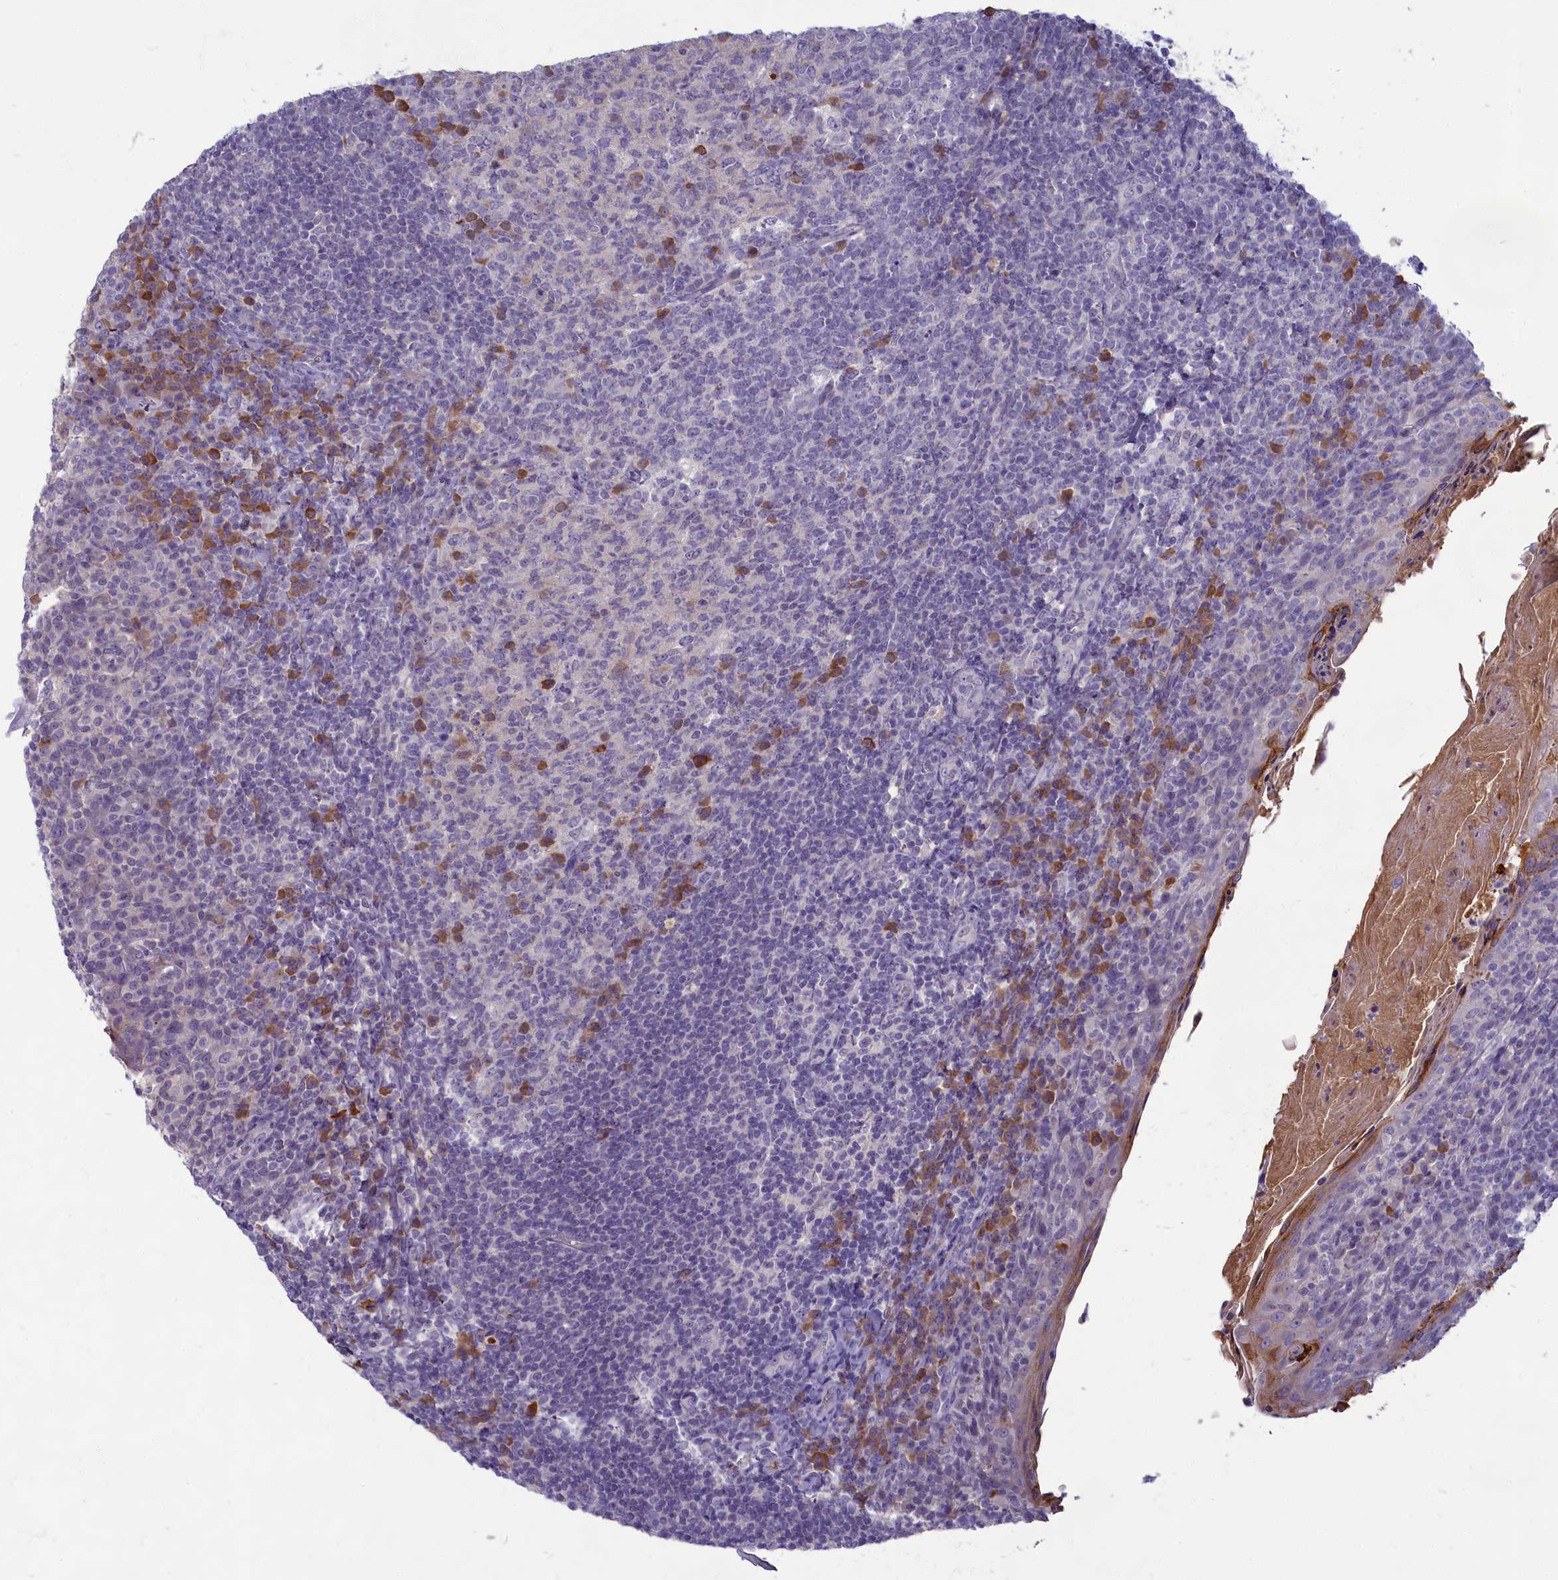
{"staining": {"intensity": "moderate", "quantity": "<25%", "location": "cytoplasmic/membranous"}, "tissue": "tonsil", "cell_type": "Germinal center cells", "image_type": "normal", "snomed": [{"axis": "morphology", "description": "Normal tissue, NOS"}, {"axis": "topography", "description": "Tonsil"}], "caption": "Human tonsil stained with a brown dye displays moderate cytoplasmic/membranous positive positivity in approximately <25% of germinal center cells.", "gene": "SV2C", "patient": {"sex": "female", "age": 10}}